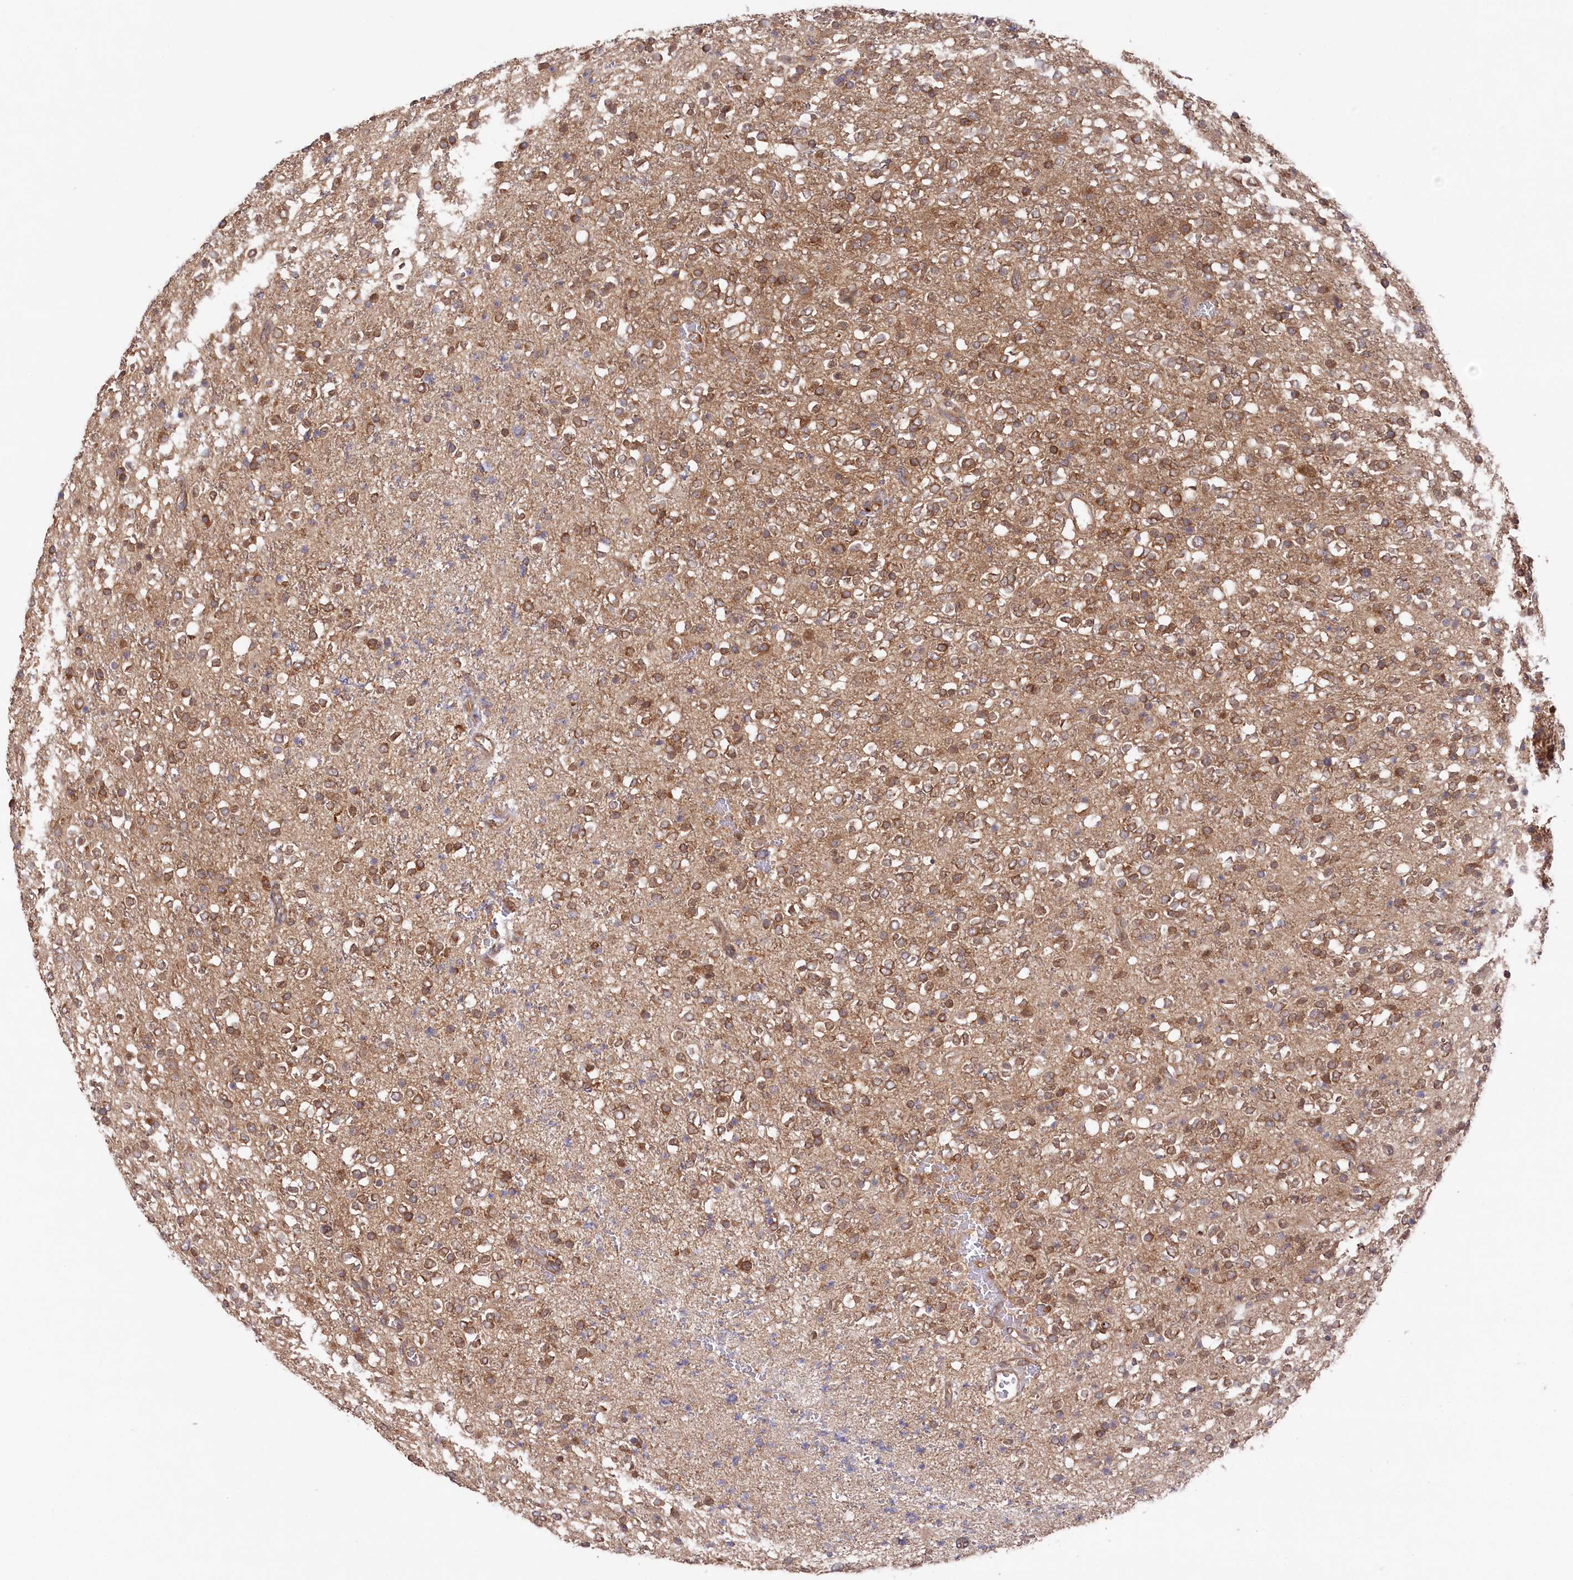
{"staining": {"intensity": "moderate", "quantity": "25%-75%", "location": "cytoplasmic/membranous"}, "tissue": "glioma", "cell_type": "Tumor cells", "image_type": "cancer", "snomed": [{"axis": "morphology", "description": "Glioma, malignant, High grade"}, {"axis": "topography", "description": "Brain"}], "caption": "The image exhibits immunohistochemical staining of malignant high-grade glioma. There is moderate cytoplasmic/membranous expression is appreciated in about 25%-75% of tumor cells.", "gene": "PPP1R21", "patient": {"sex": "male", "age": 34}}